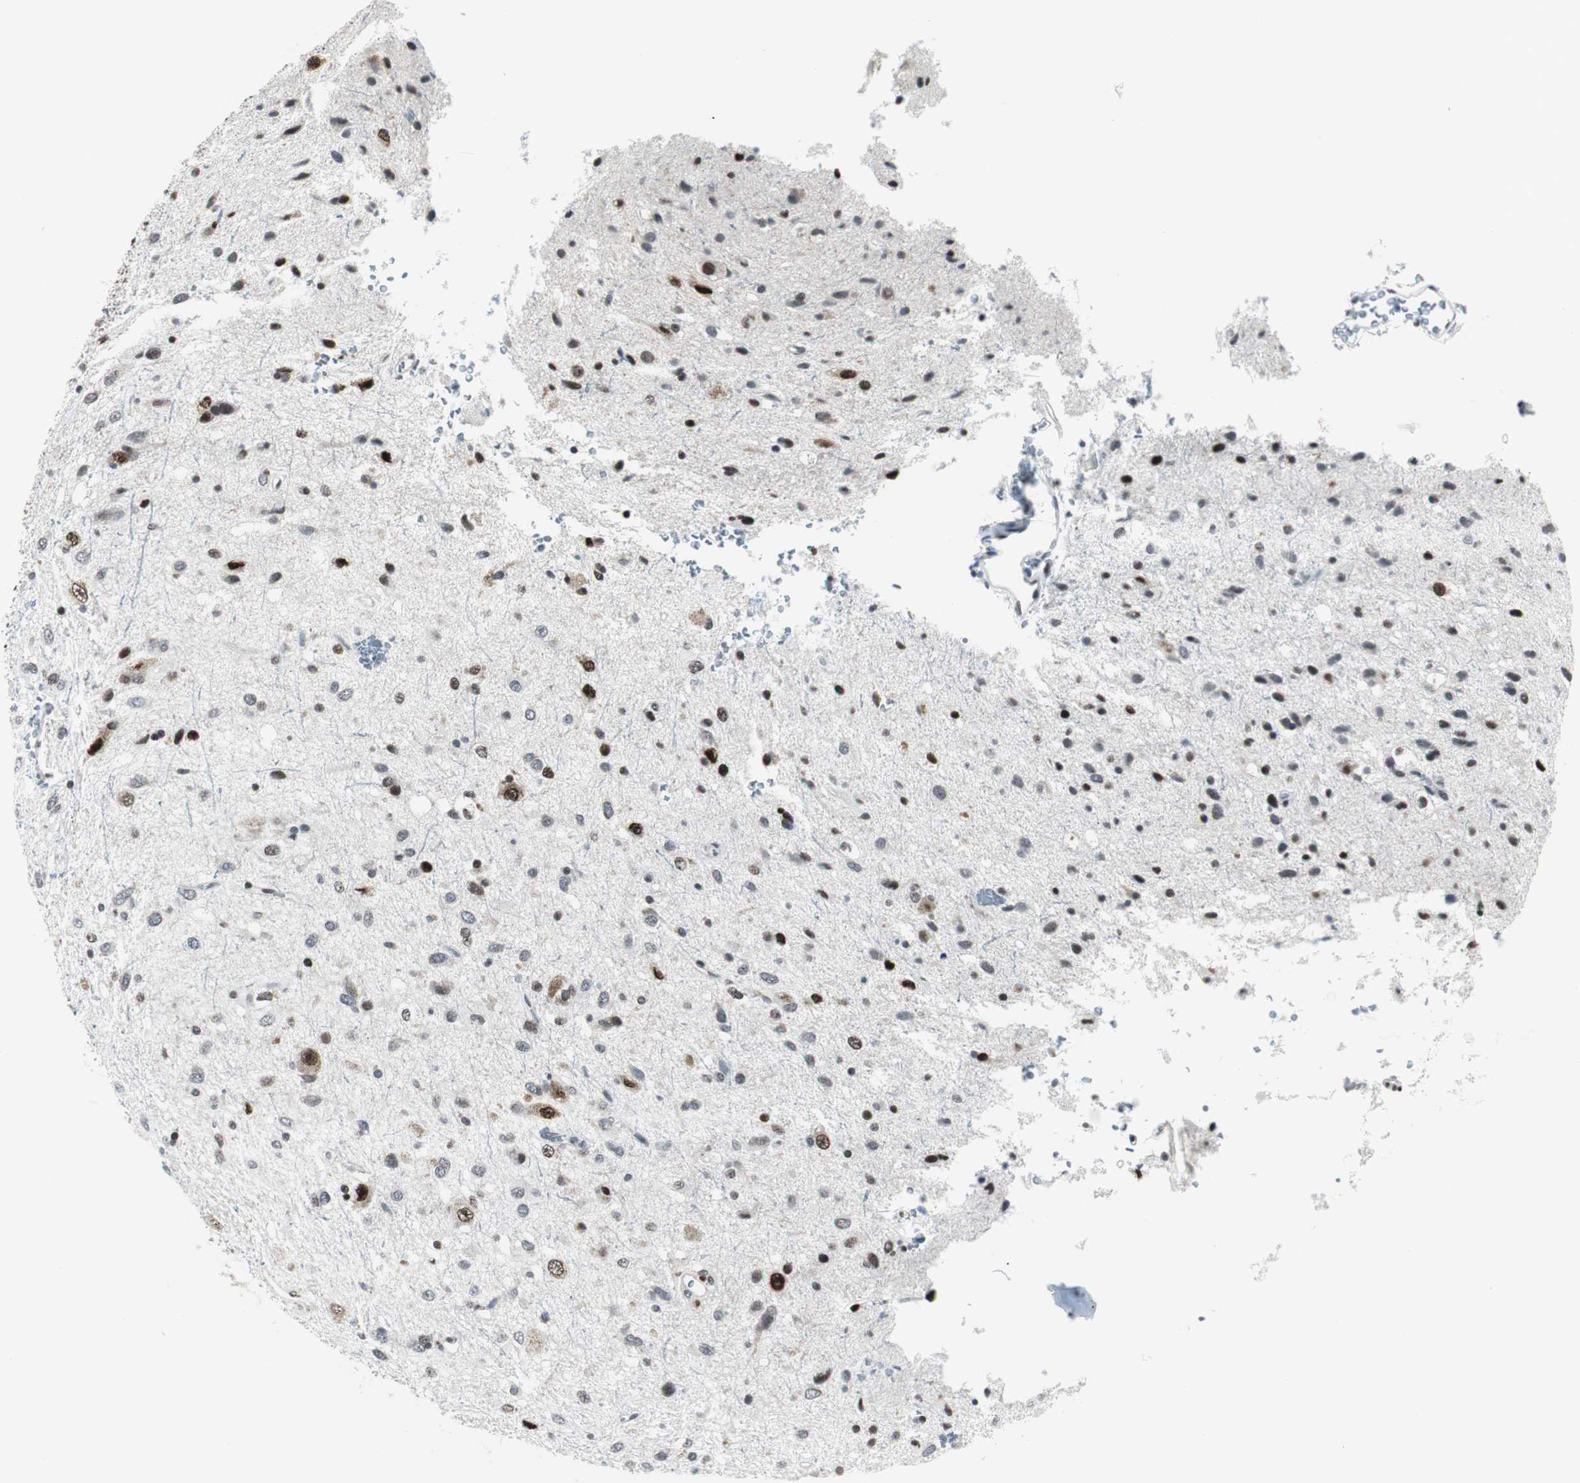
{"staining": {"intensity": "moderate", "quantity": "25%-75%", "location": "nuclear"}, "tissue": "glioma", "cell_type": "Tumor cells", "image_type": "cancer", "snomed": [{"axis": "morphology", "description": "Glioma, malignant, Low grade"}, {"axis": "topography", "description": "Brain"}], "caption": "Low-grade glioma (malignant) stained with immunohistochemistry (IHC) displays moderate nuclear expression in about 25%-75% of tumor cells. (IHC, brightfield microscopy, high magnification).", "gene": "MTA1", "patient": {"sex": "male", "age": 77}}